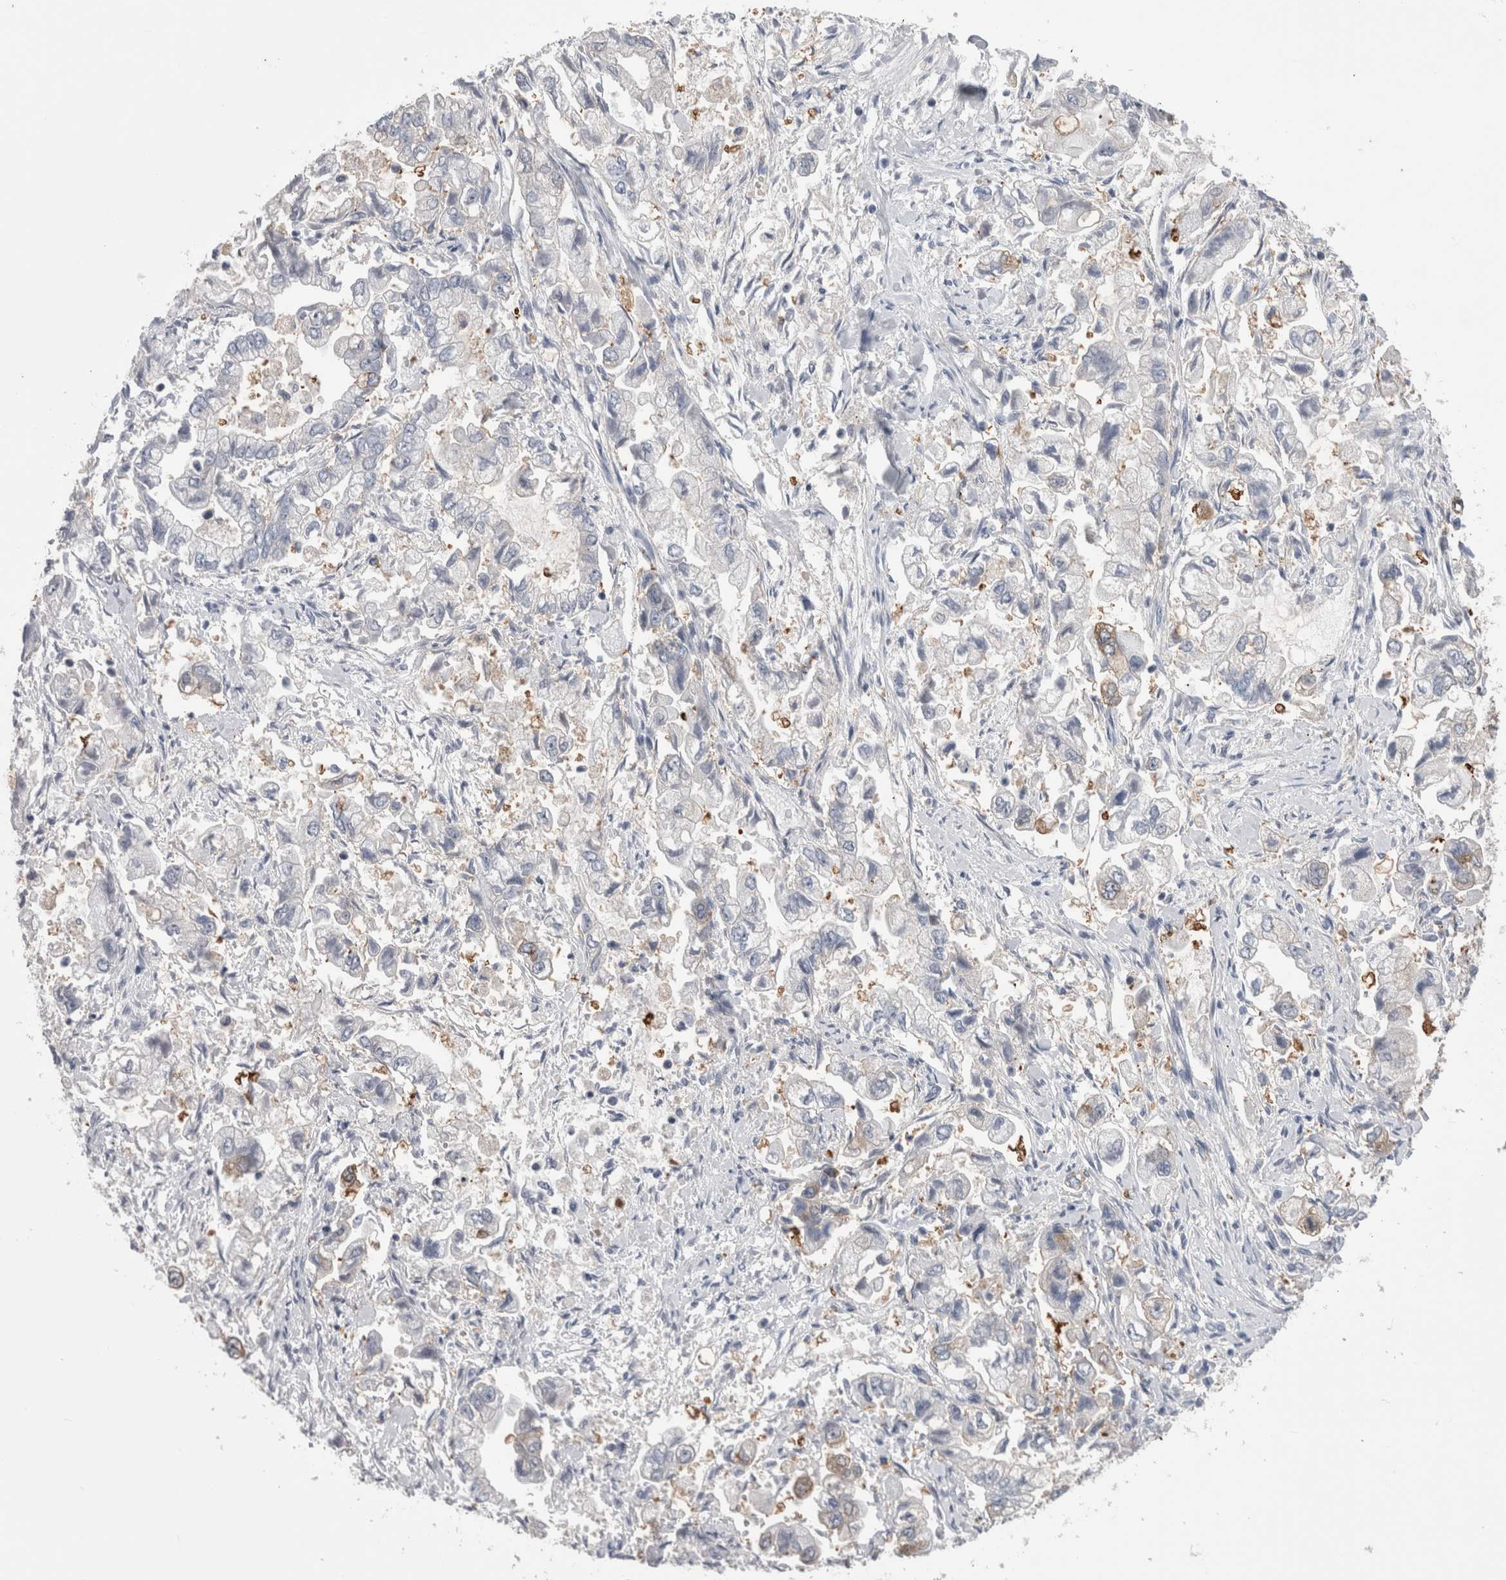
{"staining": {"intensity": "negative", "quantity": "none", "location": "none"}, "tissue": "stomach cancer", "cell_type": "Tumor cells", "image_type": "cancer", "snomed": [{"axis": "morphology", "description": "Normal tissue, NOS"}, {"axis": "morphology", "description": "Adenocarcinoma, NOS"}, {"axis": "topography", "description": "Stomach"}], "caption": "Stomach cancer (adenocarcinoma) was stained to show a protein in brown. There is no significant positivity in tumor cells.", "gene": "DCTN6", "patient": {"sex": "male", "age": 62}}